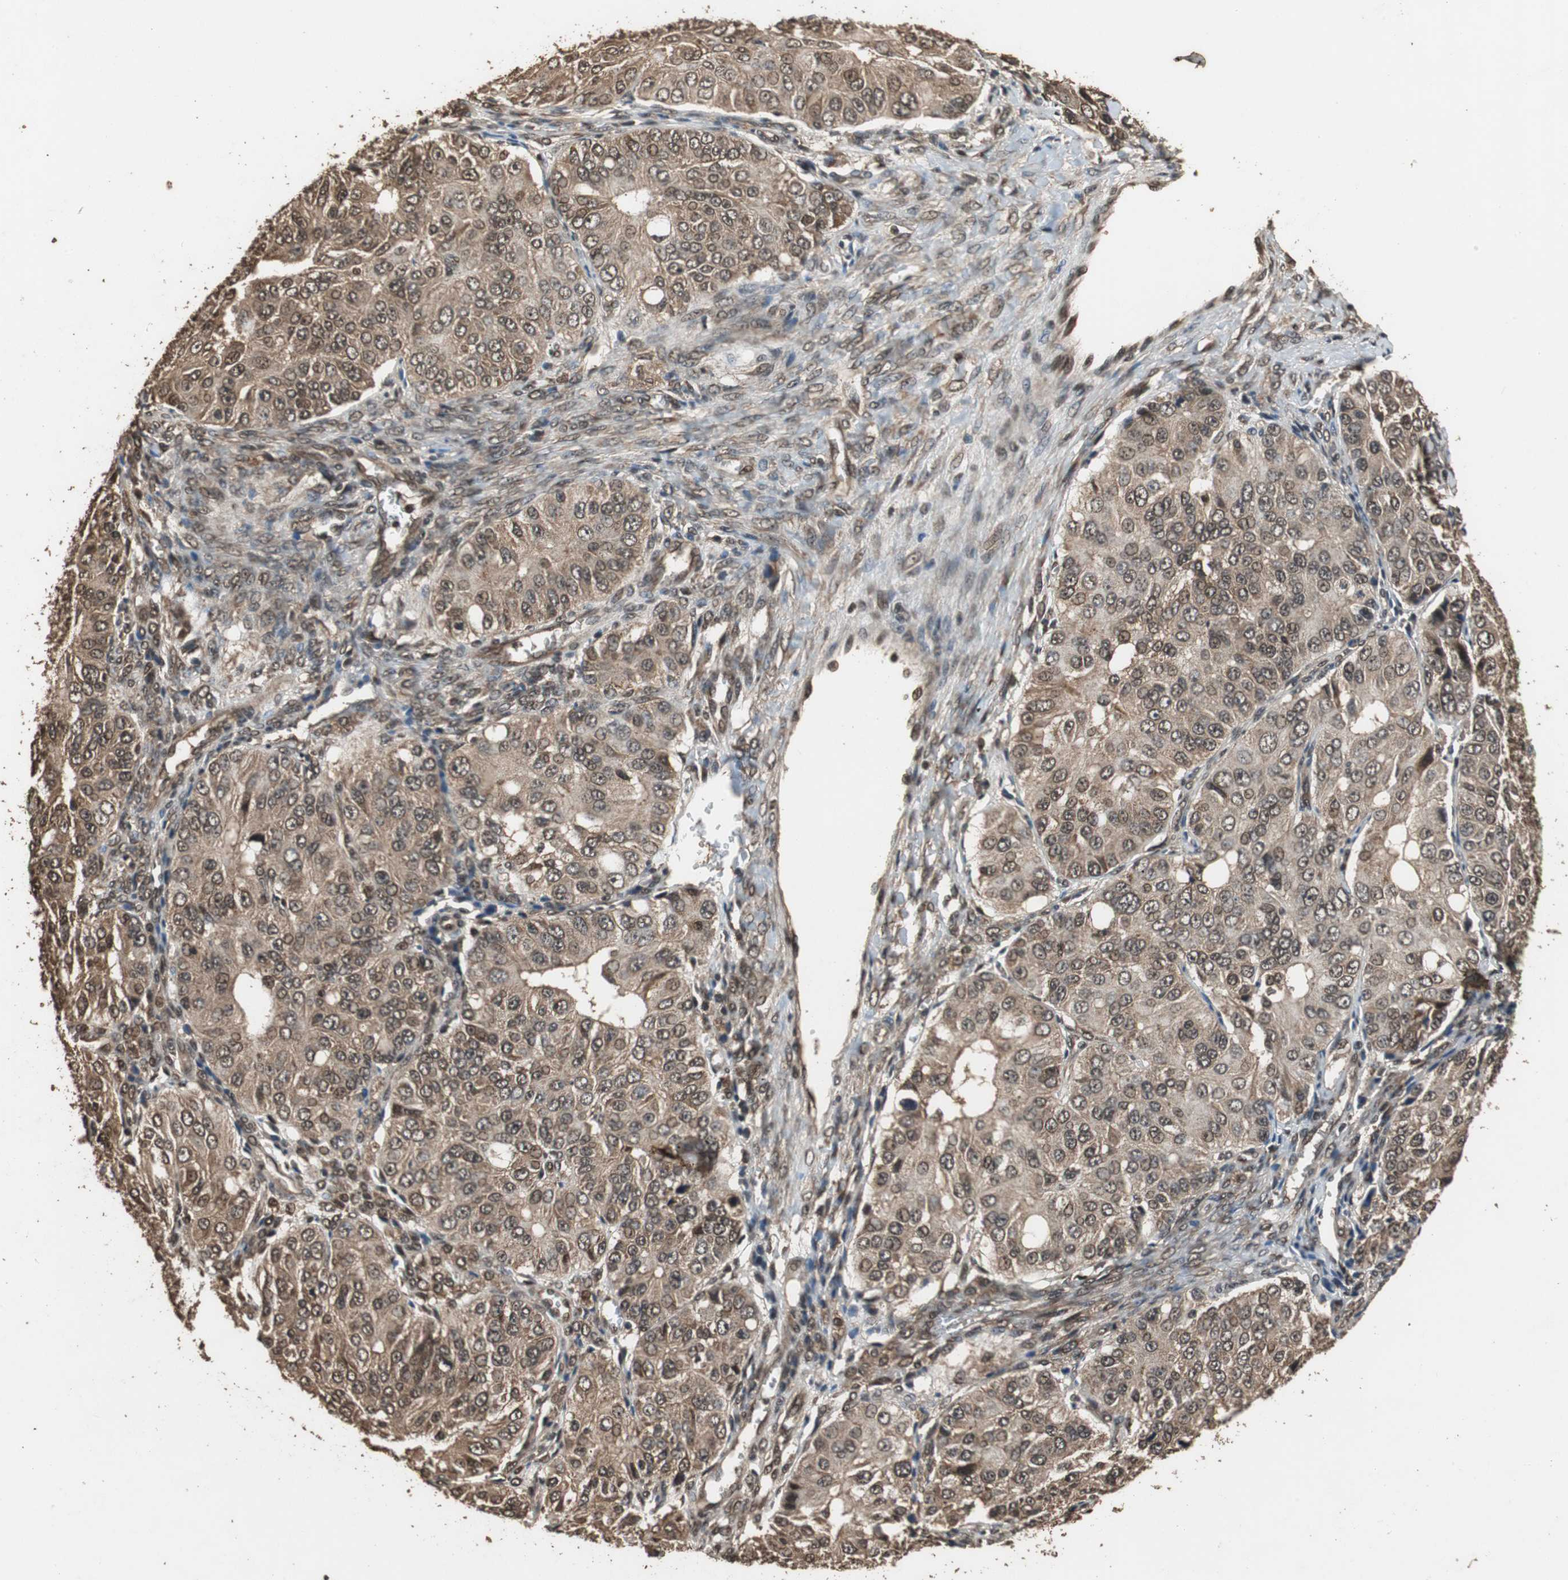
{"staining": {"intensity": "moderate", "quantity": ">75%", "location": "cytoplasmic/membranous,nuclear"}, "tissue": "ovarian cancer", "cell_type": "Tumor cells", "image_type": "cancer", "snomed": [{"axis": "morphology", "description": "Carcinoma, endometroid"}, {"axis": "topography", "description": "Ovary"}], "caption": "Moderate cytoplasmic/membranous and nuclear protein positivity is identified in about >75% of tumor cells in endometroid carcinoma (ovarian).", "gene": "ZNF18", "patient": {"sex": "female", "age": 51}}